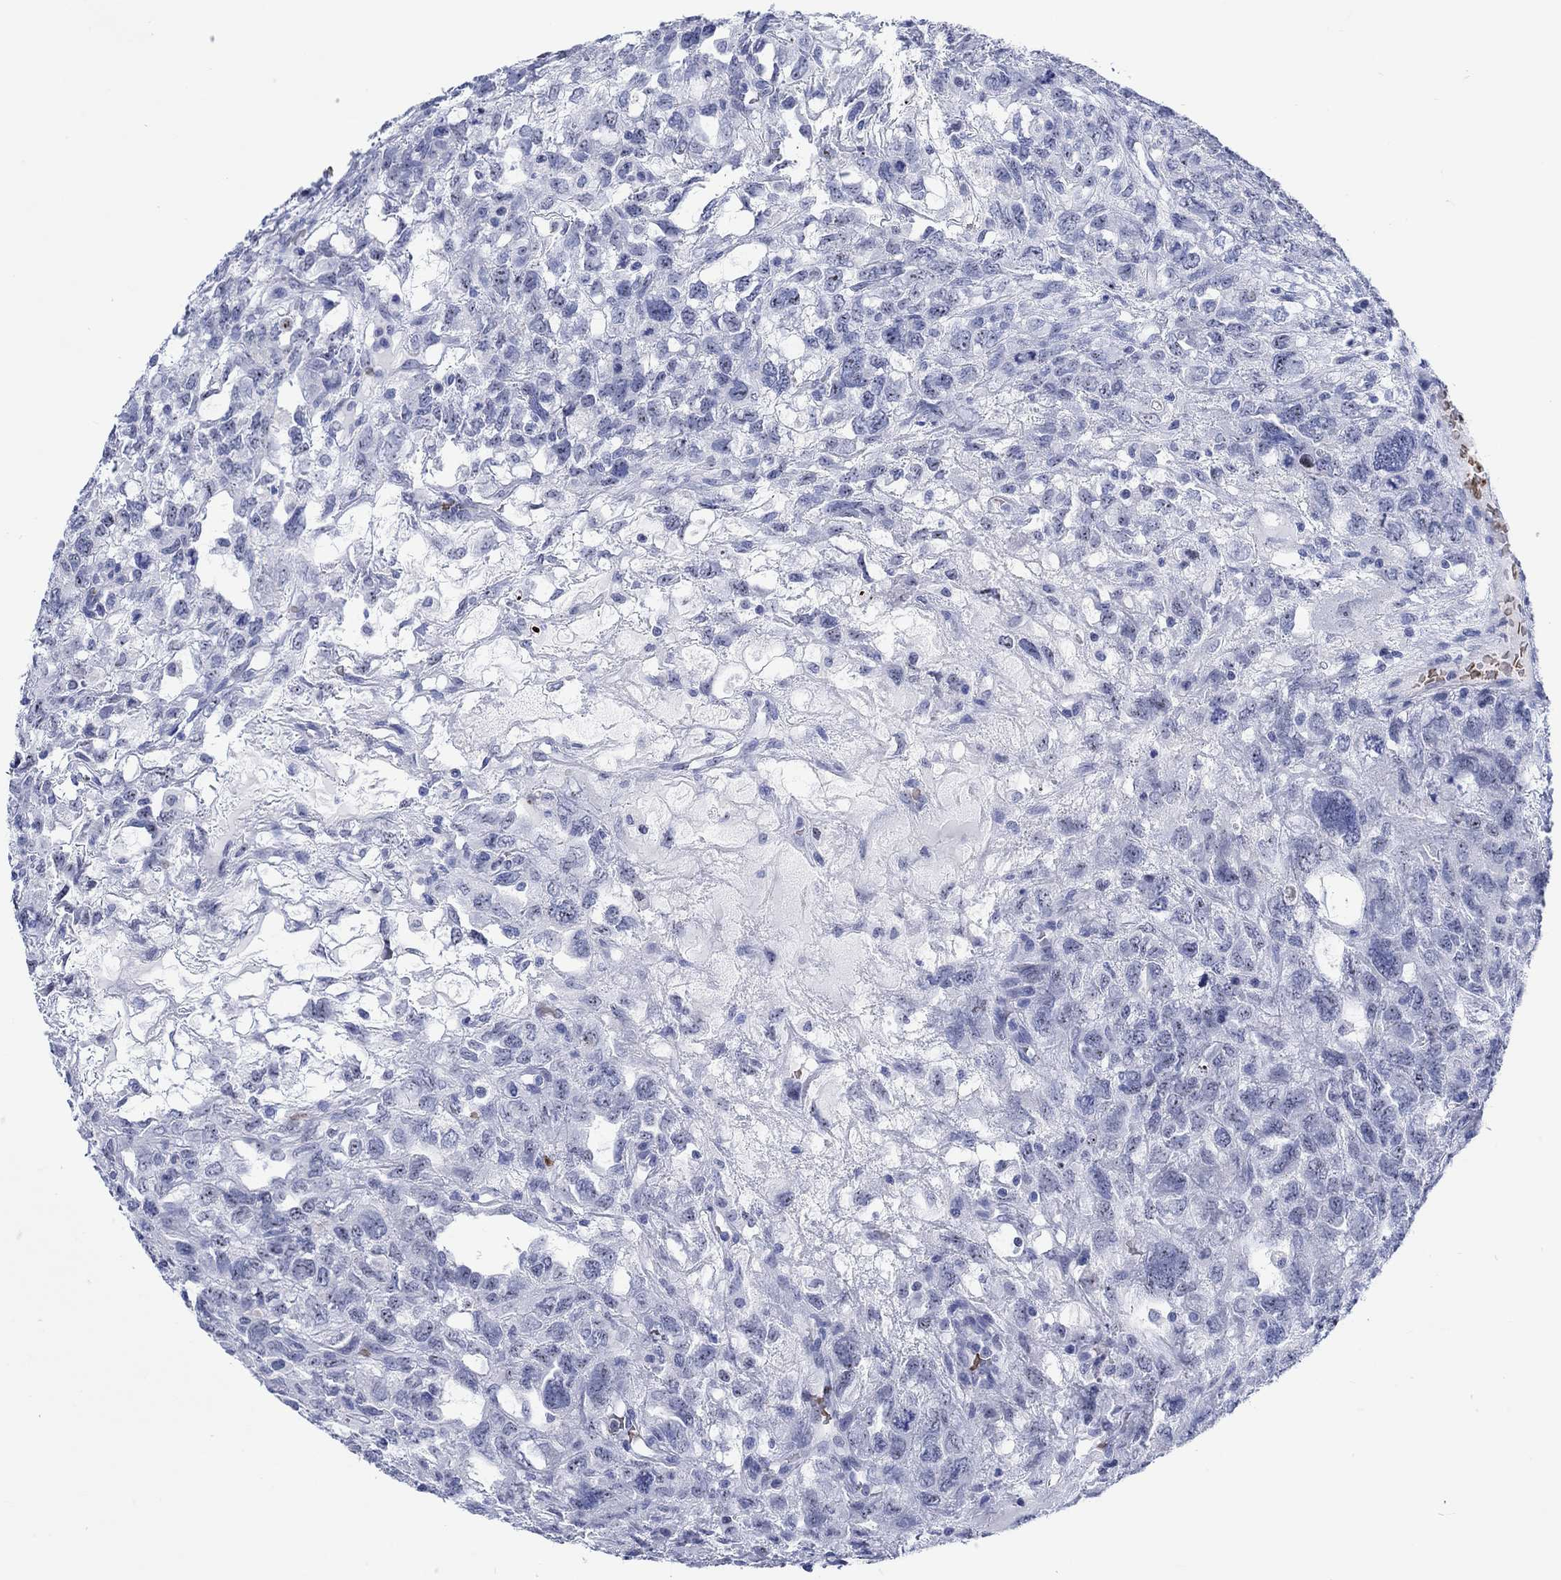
{"staining": {"intensity": "negative", "quantity": "none", "location": "none"}, "tissue": "testis cancer", "cell_type": "Tumor cells", "image_type": "cancer", "snomed": [{"axis": "morphology", "description": "Seminoma, NOS"}, {"axis": "topography", "description": "Testis"}], "caption": "A high-resolution histopathology image shows IHC staining of testis cancer (seminoma), which demonstrates no significant expression in tumor cells. Brightfield microscopy of IHC stained with DAB (brown) and hematoxylin (blue), captured at high magnification.", "gene": "ZNF446", "patient": {"sex": "male", "age": 52}}